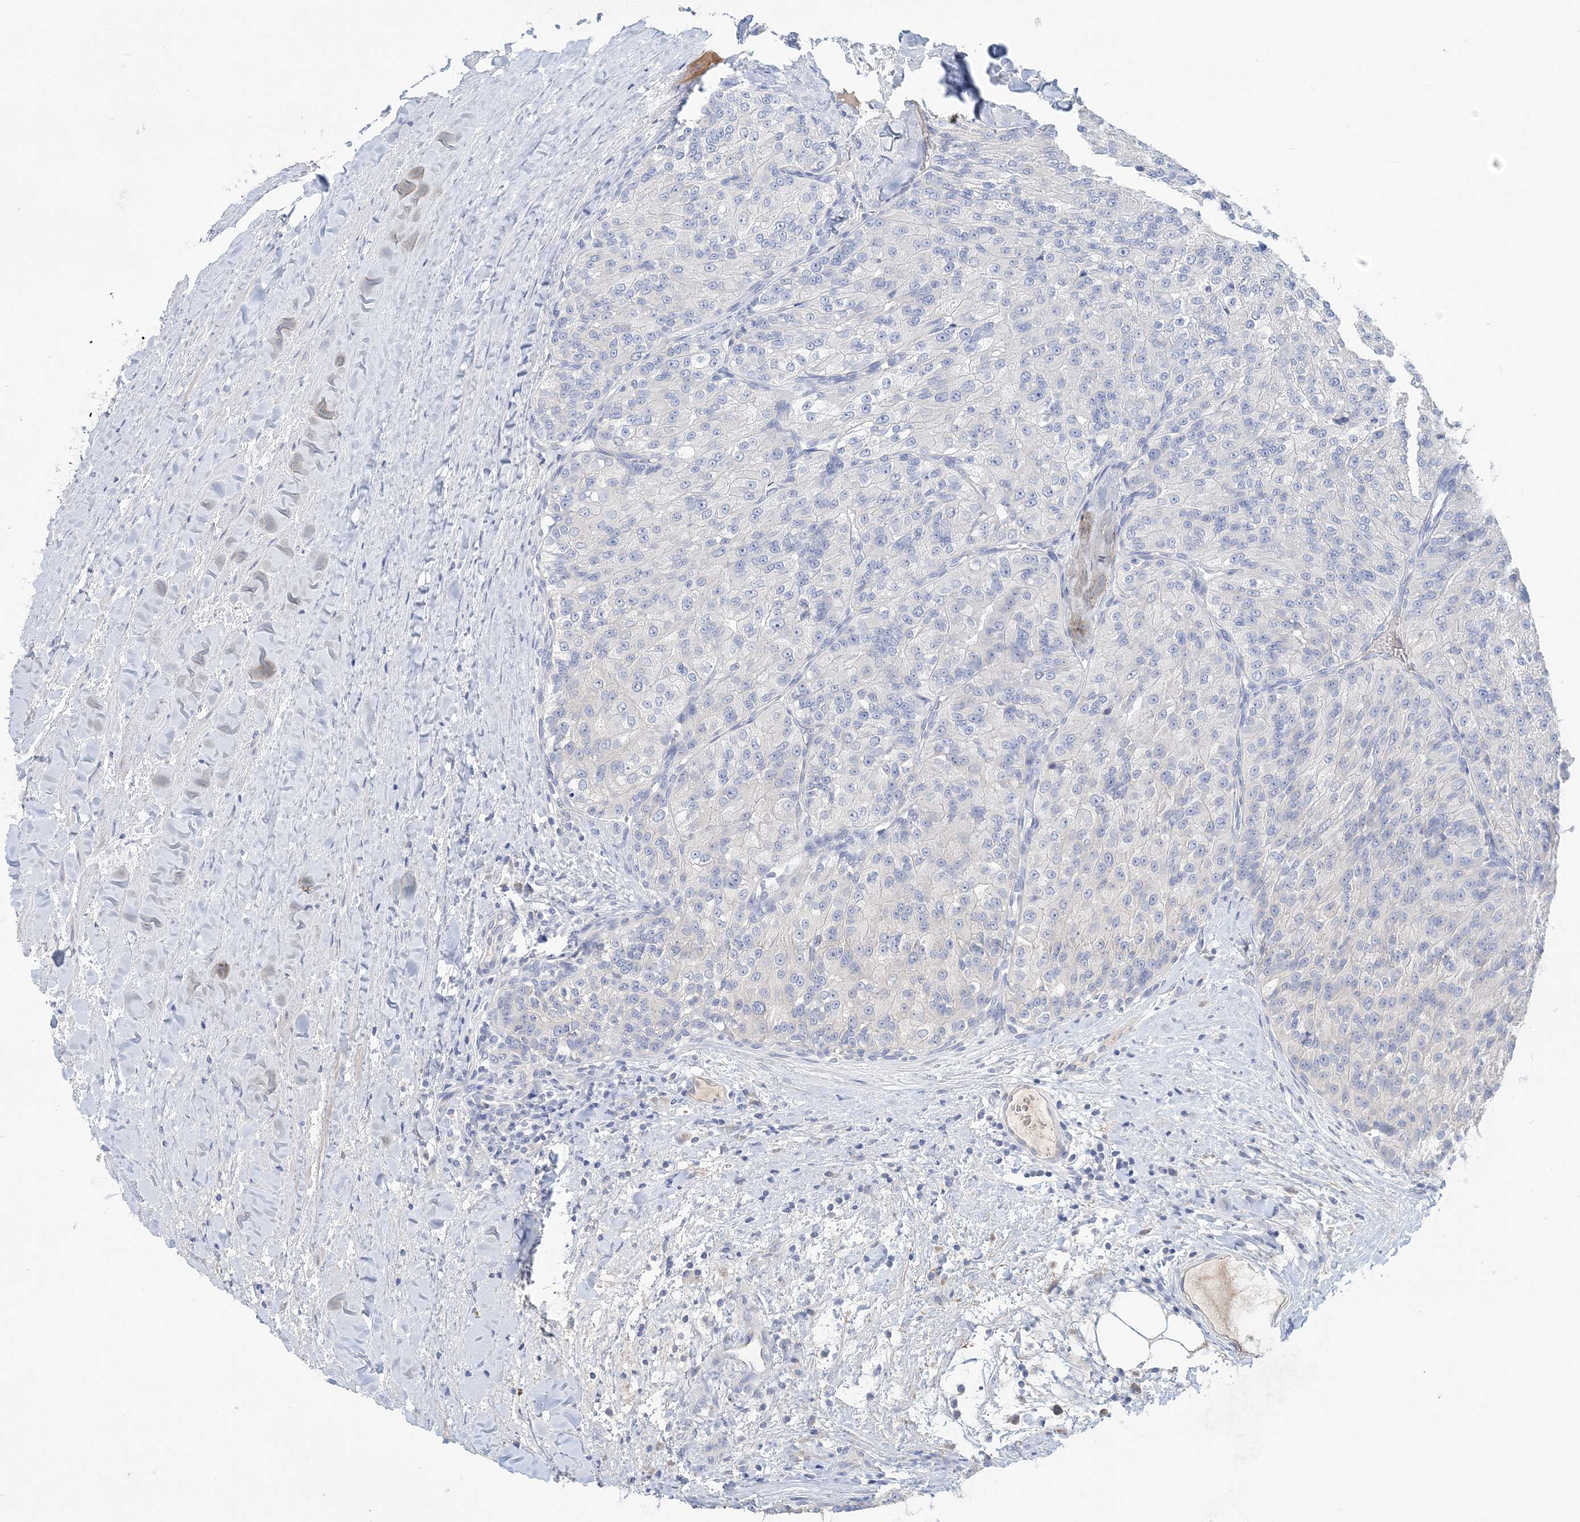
{"staining": {"intensity": "negative", "quantity": "none", "location": "none"}, "tissue": "renal cancer", "cell_type": "Tumor cells", "image_type": "cancer", "snomed": [{"axis": "morphology", "description": "Adenocarcinoma, NOS"}, {"axis": "topography", "description": "Kidney"}], "caption": "Human renal cancer stained for a protein using immunohistochemistry shows no staining in tumor cells.", "gene": "LRRIQ4", "patient": {"sex": "female", "age": 63}}